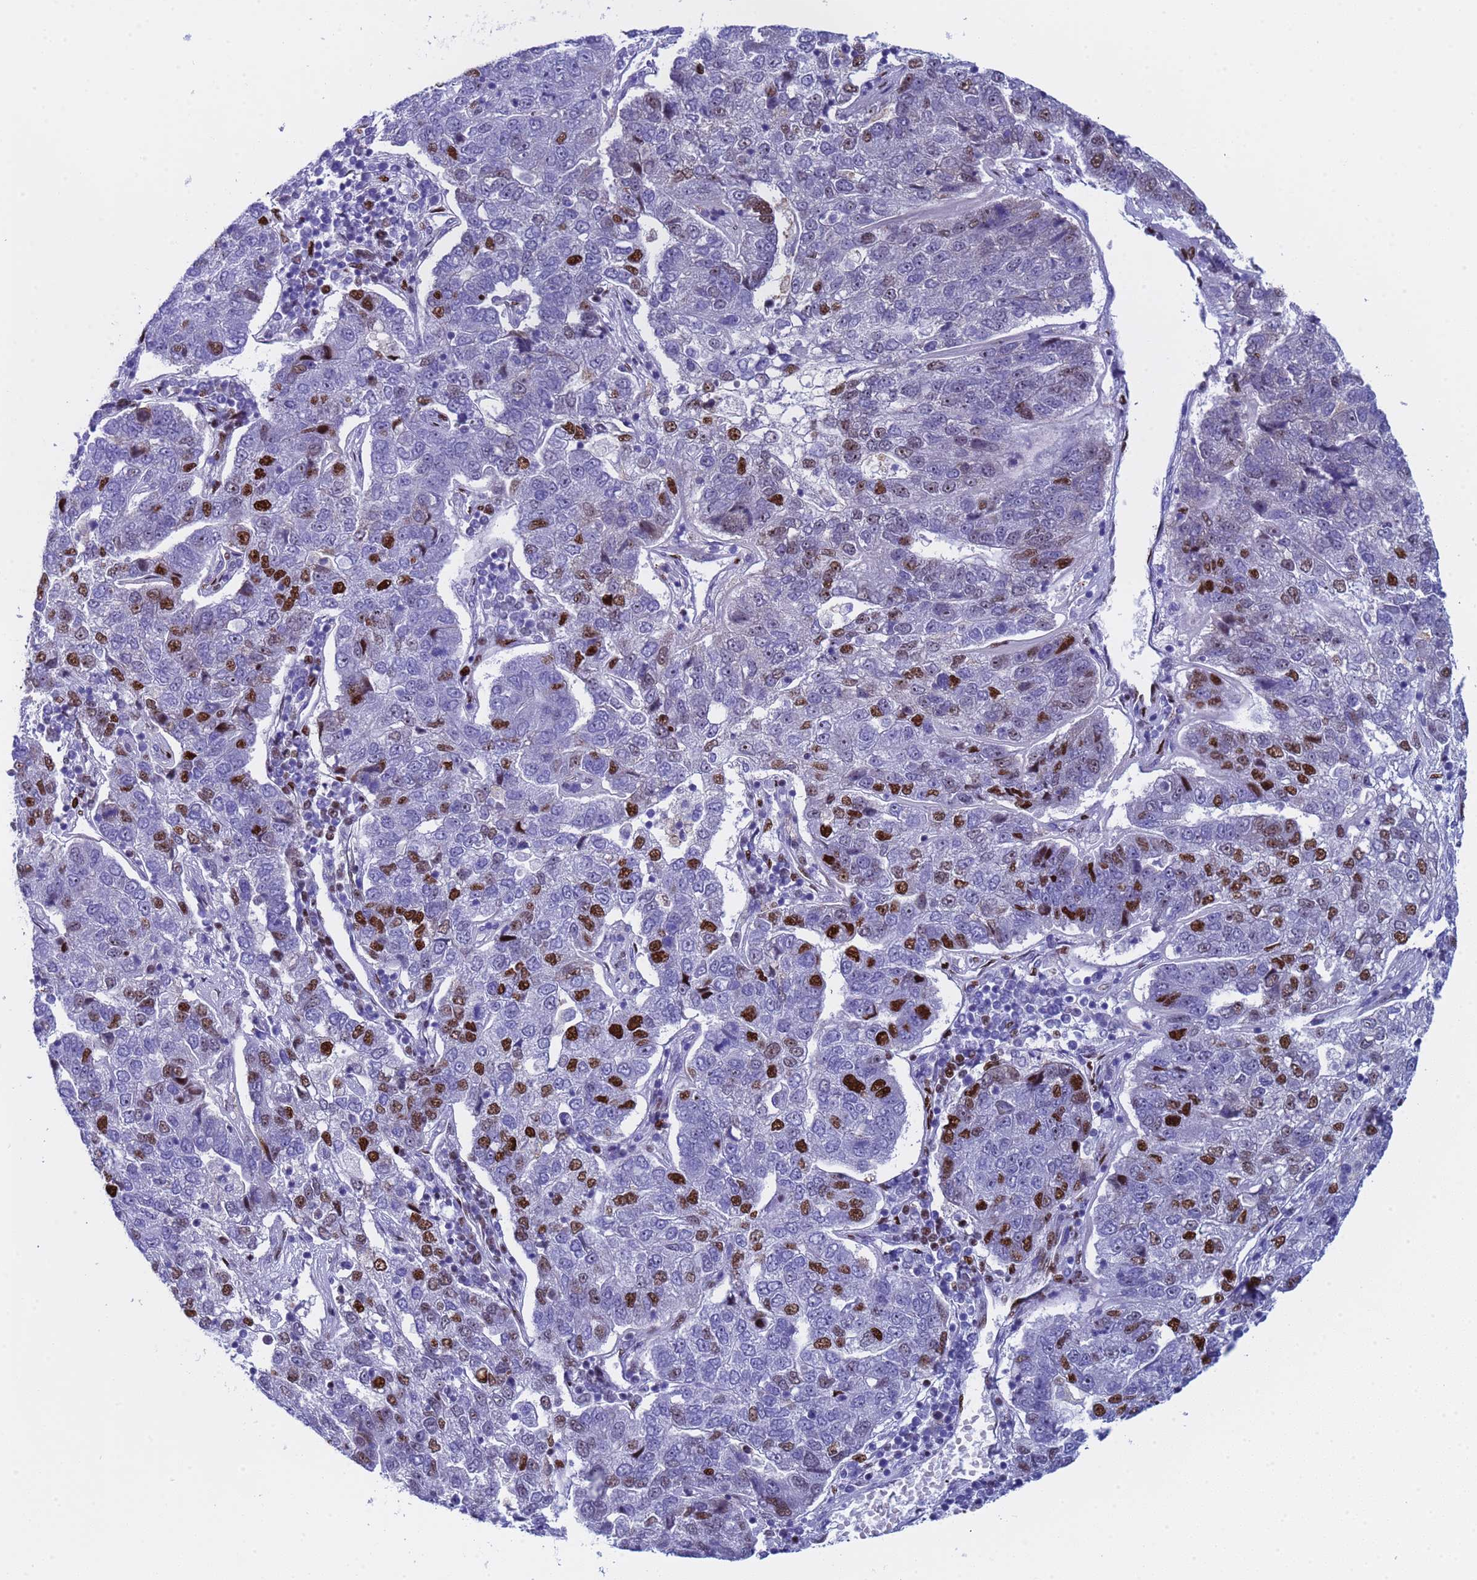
{"staining": {"intensity": "negative", "quantity": "none", "location": "none"}, "tissue": "pancreatic cancer", "cell_type": "Tumor cells", "image_type": "cancer", "snomed": [{"axis": "morphology", "description": "Adenocarcinoma, NOS"}, {"axis": "topography", "description": "Pancreas"}], "caption": "DAB (3,3'-diaminobenzidine) immunohistochemical staining of pancreatic cancer demonstrates no significant staining in tumor cells.", "gene": "POP5", "patient": {"sex": "female", "age": 61}}